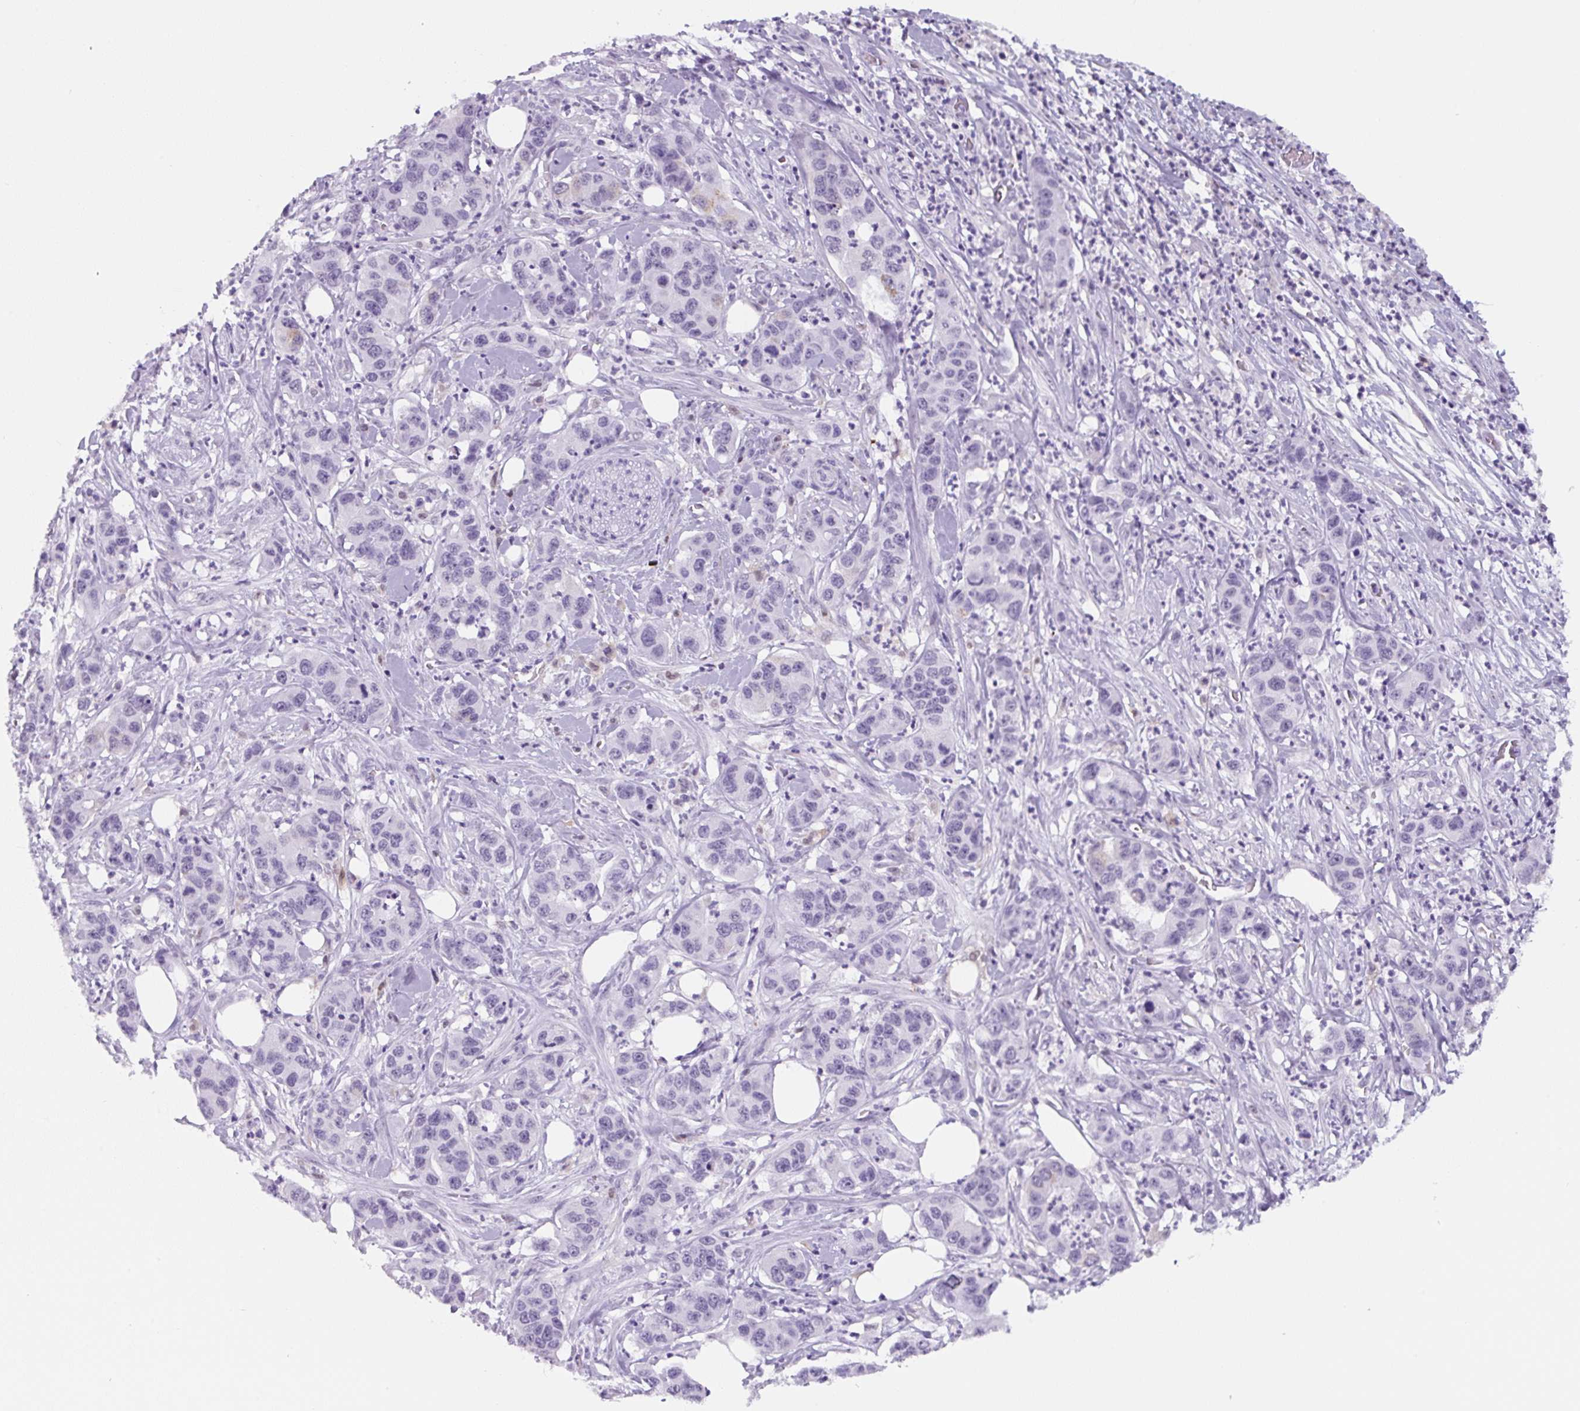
{"staining": {"intensity": "strong", "quantity": "25%-75%", "location": "cytoplasmic/membranous"}, "tissue": "pancreatic cancer", "cell_type": "Tumor cells", "image_type": "cancer", "snomed": [{"axis": "morphology", "description": "Adenocarcinoma, NOS"}, {"axis": "topography", "description": "Pancreas"}], "caption": "The photomicrograph demonstrates immunohistochemical staining of pancreatic adenocarcinoma. There is strong cytoplasmic/membranous expression is identified in about 25%-75% of tumor cells. (Brightfield microscopy of DAB IHC at high magnification).", "gene": "TNFRSF8", "patient": {"sex": "male", "age": 73}}